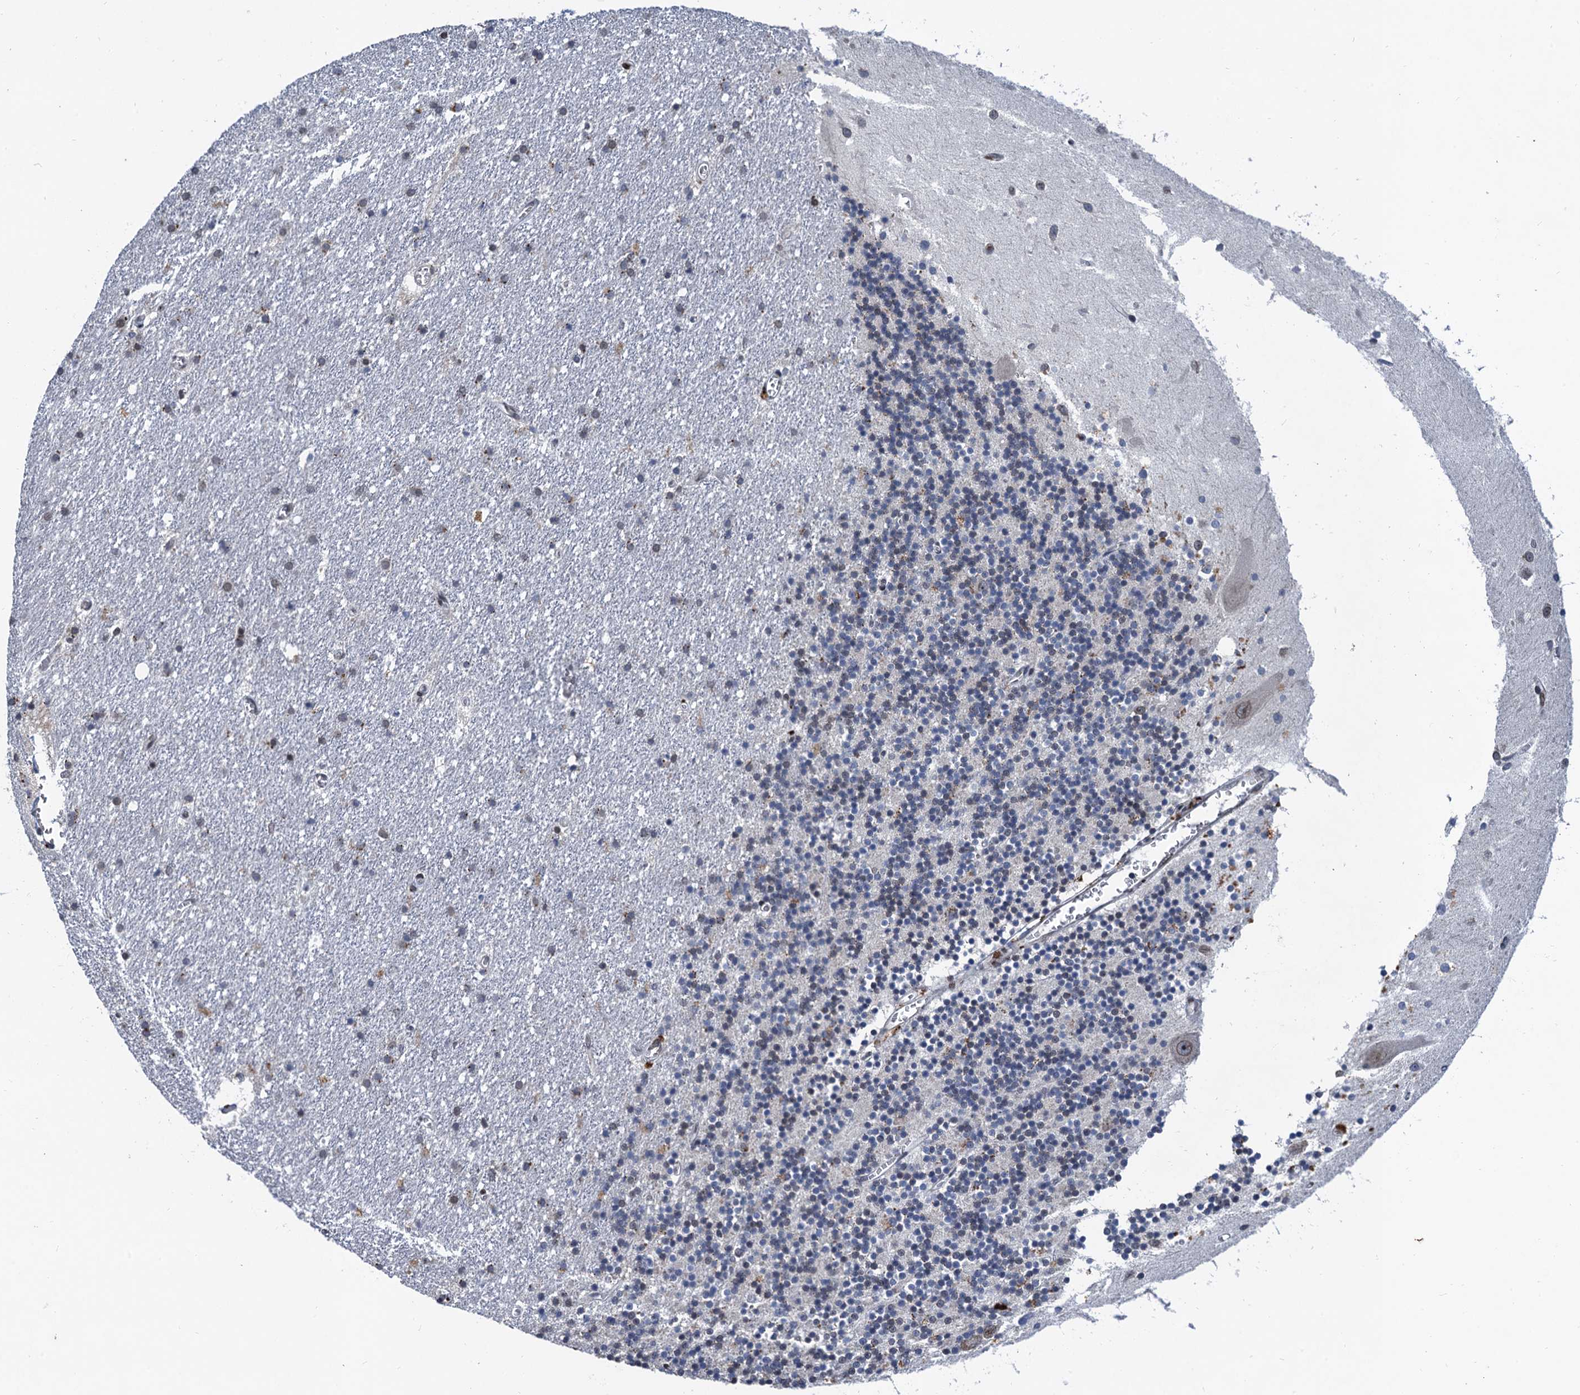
{"staining": {"intensity": "moderate", "quantity": "<25%", "location": "cytoplasmic/membranous"}, "tissue": "cerebellum", "cell_type": "Cells in granular layer", "image_type": "normal", "snomed": [{"axis": "morphology", "description": "Normal tissue, NOS"}, {"axis": "topography", "description": "Cerebellum"}], "caption": "This is an image of IHC staining of unremarkable cerebellum, which shows moderate expression in the cytoplasmic/membranous of cells in granular layer.", "gene": "FAM217B", "patient": {"sex": "male", "age": 54}}